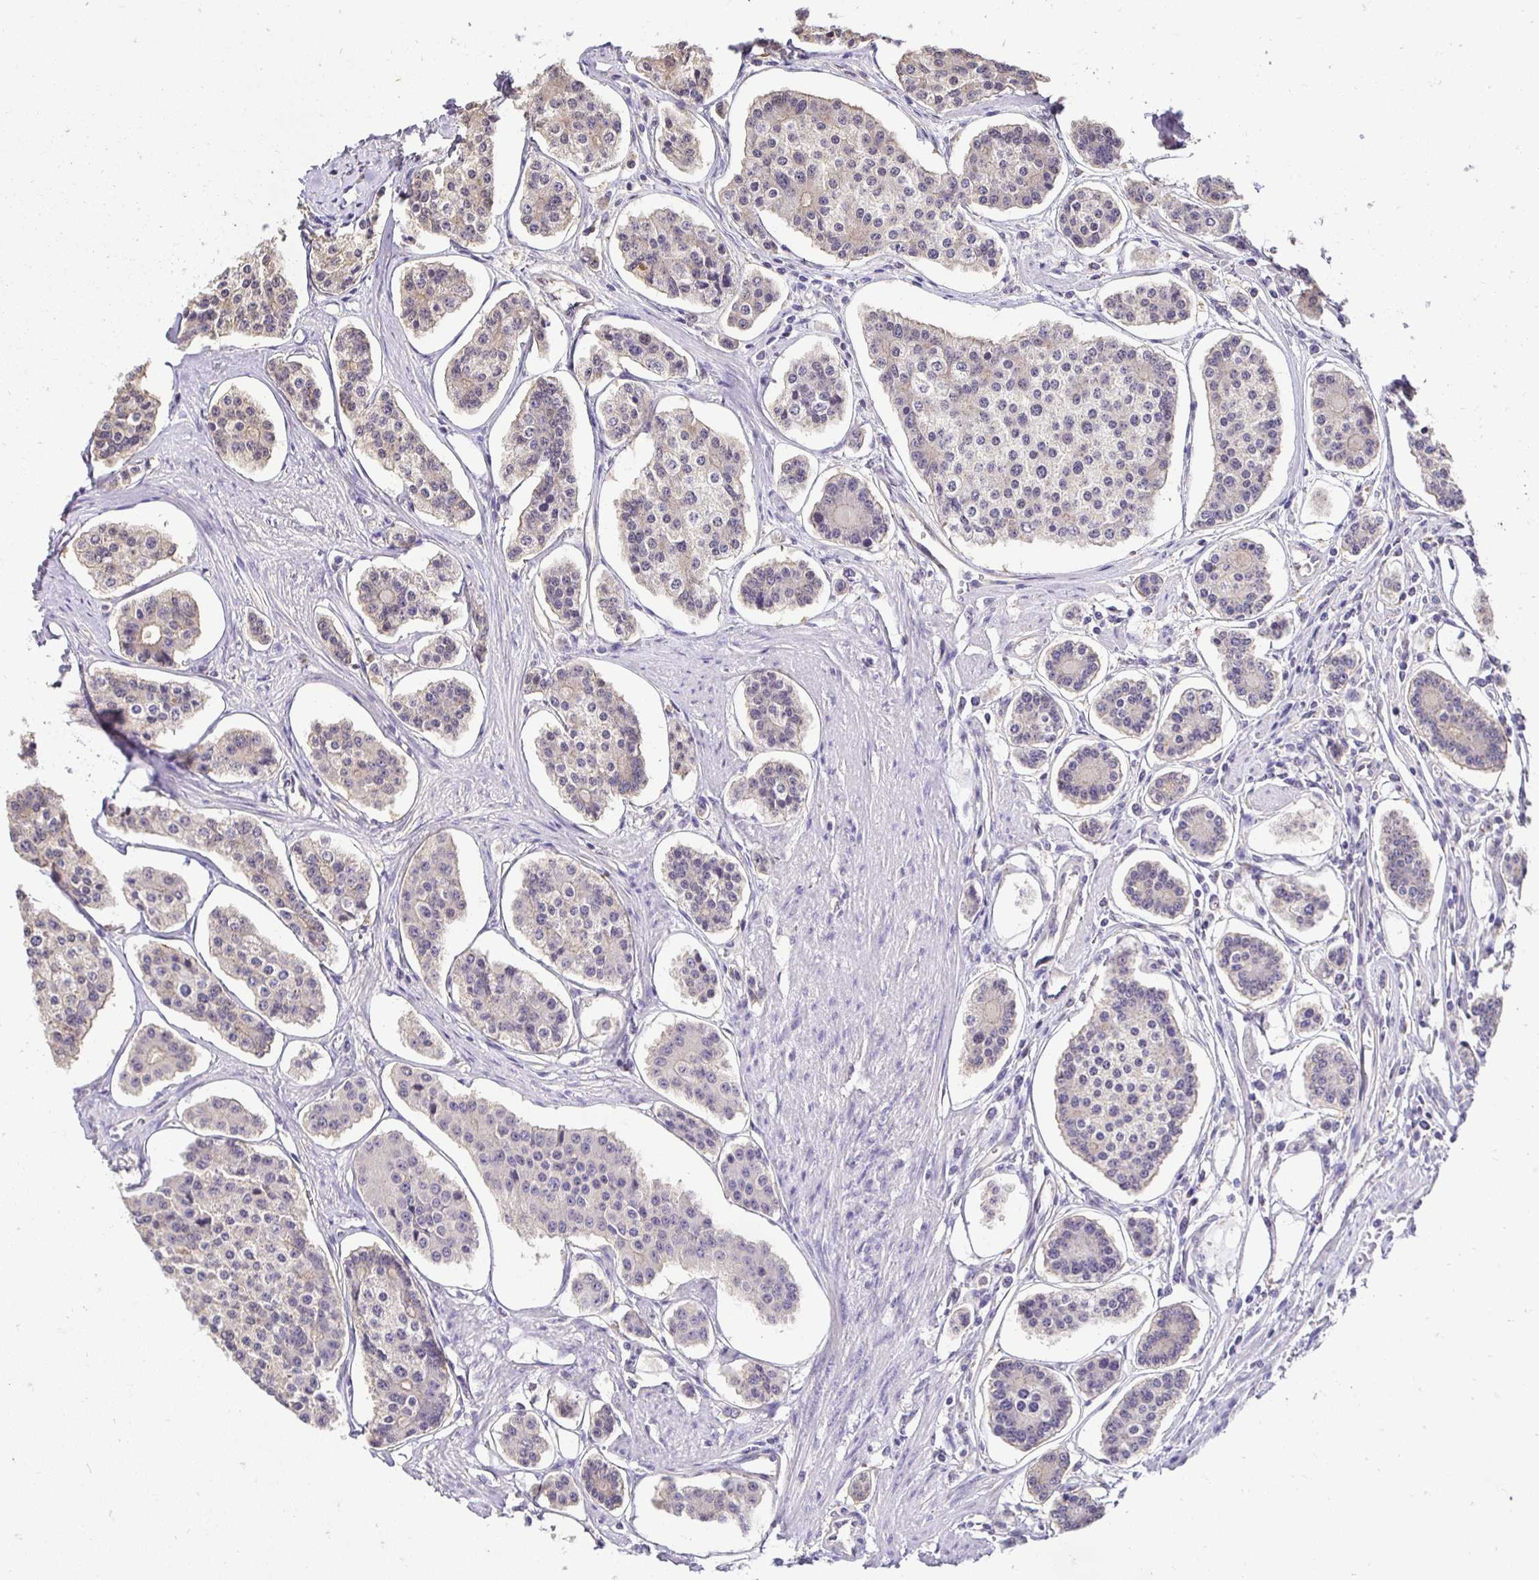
{"staining": {"intensity": "negative", "quantity": "none", "location": "none"}, "tissue": "carcinoid", "cell_type": "Tumor cells", "image_type": "cancer", "snomed": [{"axis": "morphology", "description": "Carcinoid, malignant, NOS"}, {"axis": "topography", "description": "Small intestine"}], "caption": "Image shows no significant protein staining in tumor cells of carcinoid.", "gene": "SLC9A1", "patient": {"sex": "female", "age": 65}}